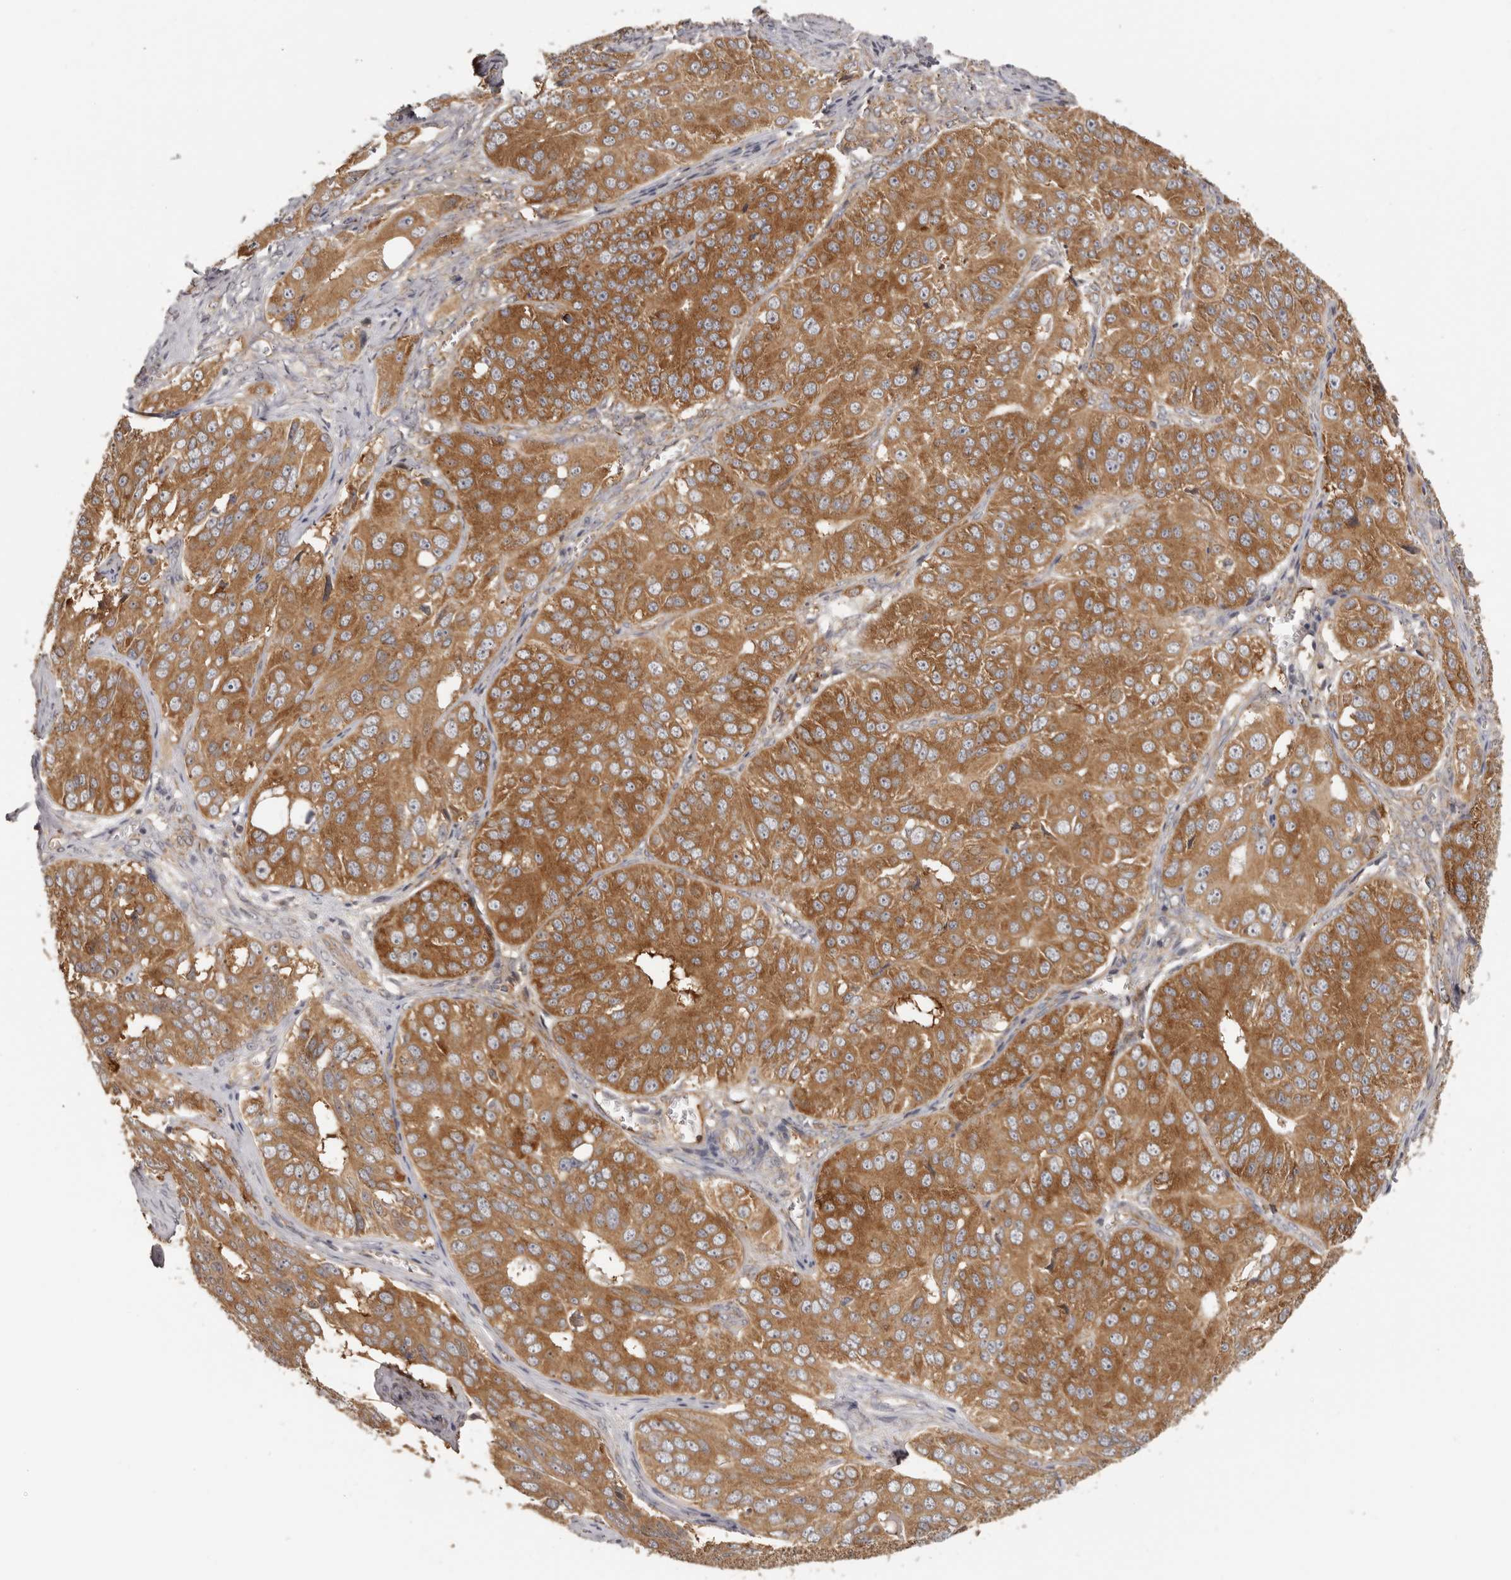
{"staining": {"intensity": "strong", "quantity": ">75%", "location": "cytoplasmic/membranous"}, "tissue": "ovarian cancer", "cell_type": "Tumor cells", "image_type": "cancer", "snomed": [{"axis": "morphology", "description": "Carcinoma, endometroid"}, {"axis": "topography", "description": "Ovary"}], "caption": "The photomicrograph displays a brown stain indicating the presence of a protein in the cytoplasmic/membranous of tumor cells in ovarian endometroid carcinoma.", "gene": "EEF1E1", "patient": {"sex": "female", "age": 51}}